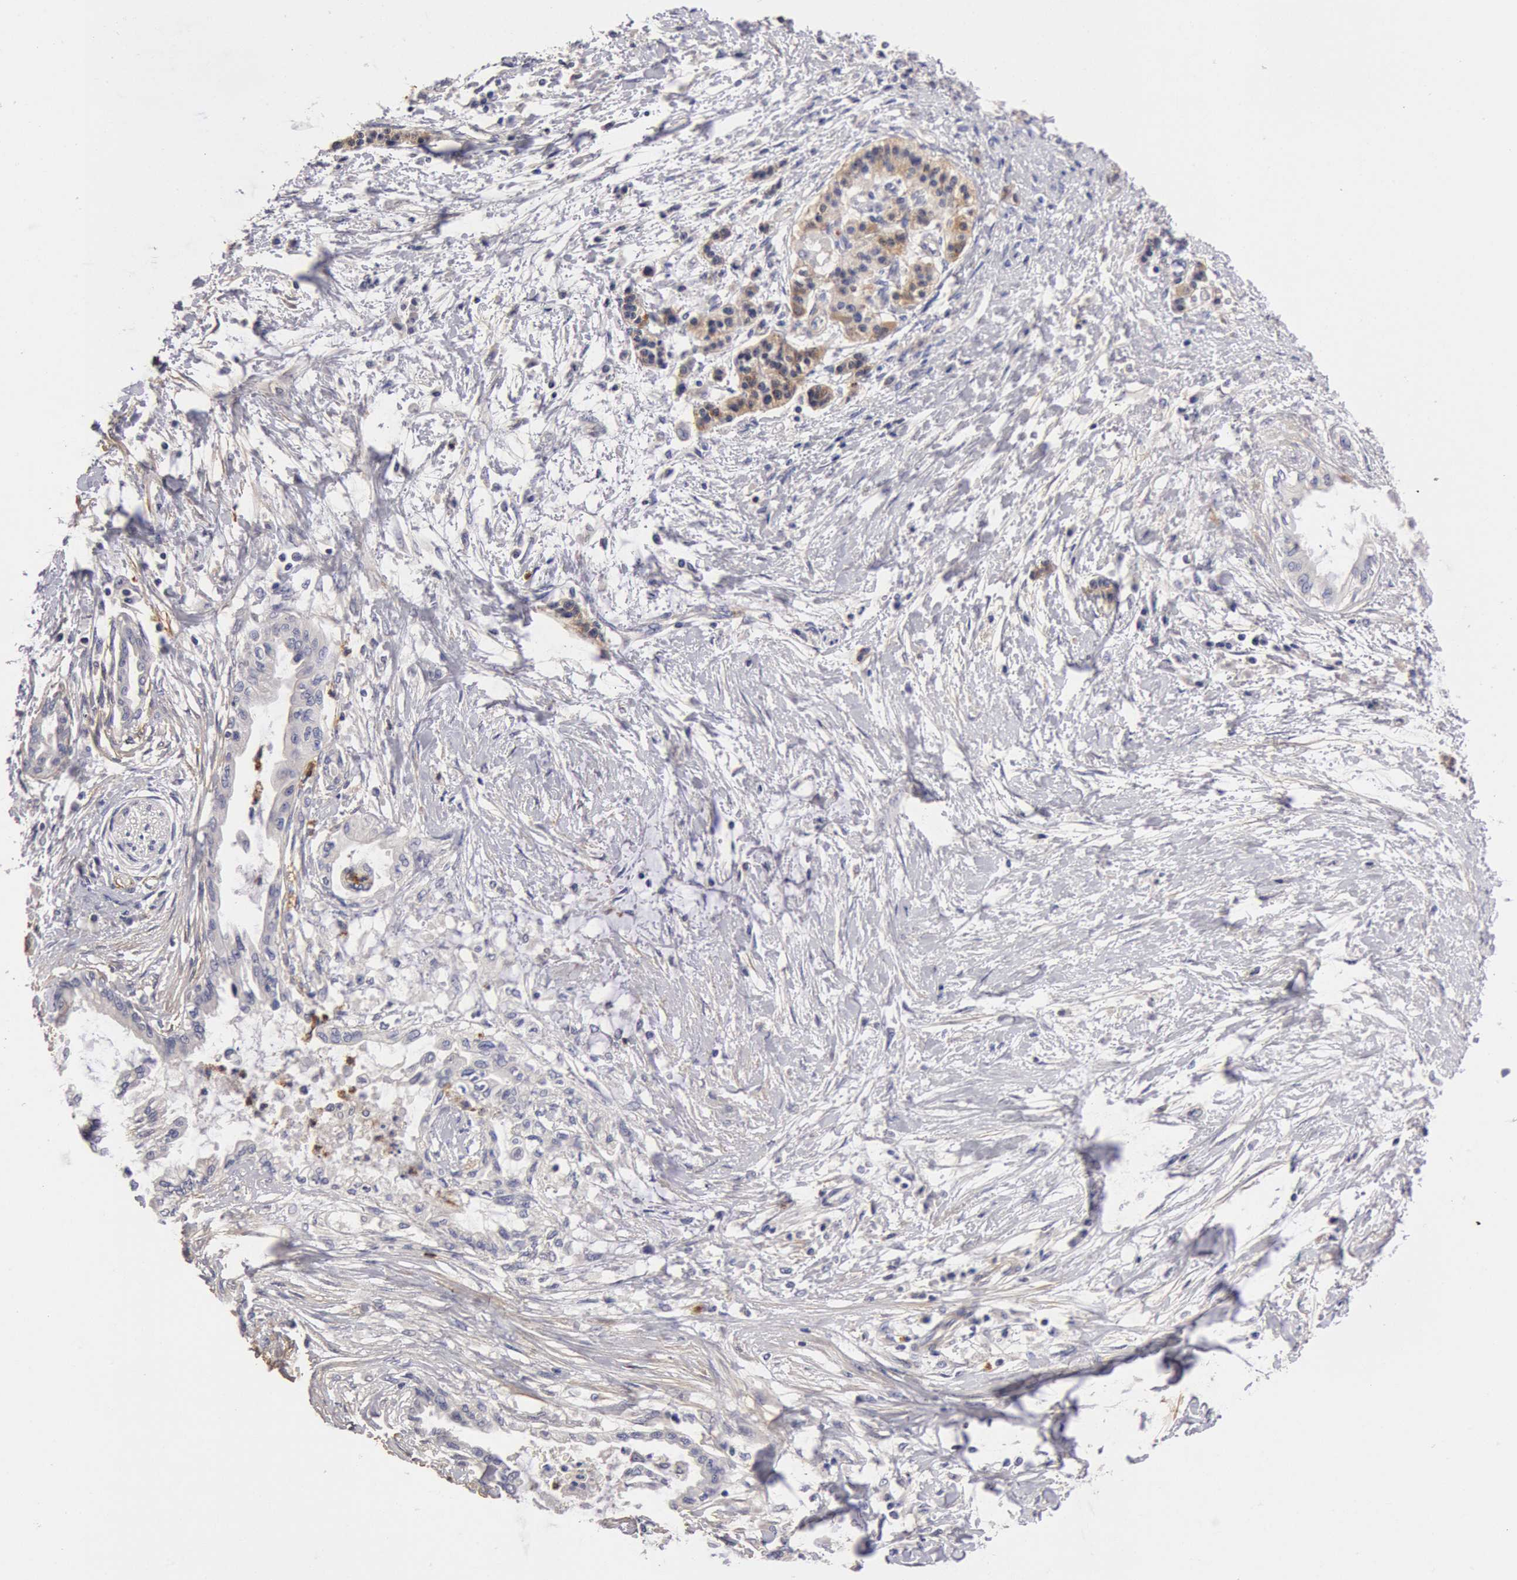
{"staining": {"intensity": "negative", "quantity": "none", "location": "none"}, "tissue": "pancreatic cancer", "cell_type": "Tumor cells", "image_type": "cancer", "snomed": [{"axis": "morphology", "description": "Adenocarcinoma, NOS"}, {"axis": "topography", "description": "Pancreas"}], "caption": "Pancreatic cancer (adenocarcinoma) was stained to show a protein in brown. There is no significant positivity in tumor cells.", "gene": "TMED8", "patient": {"sex": "female", "age": 64}}